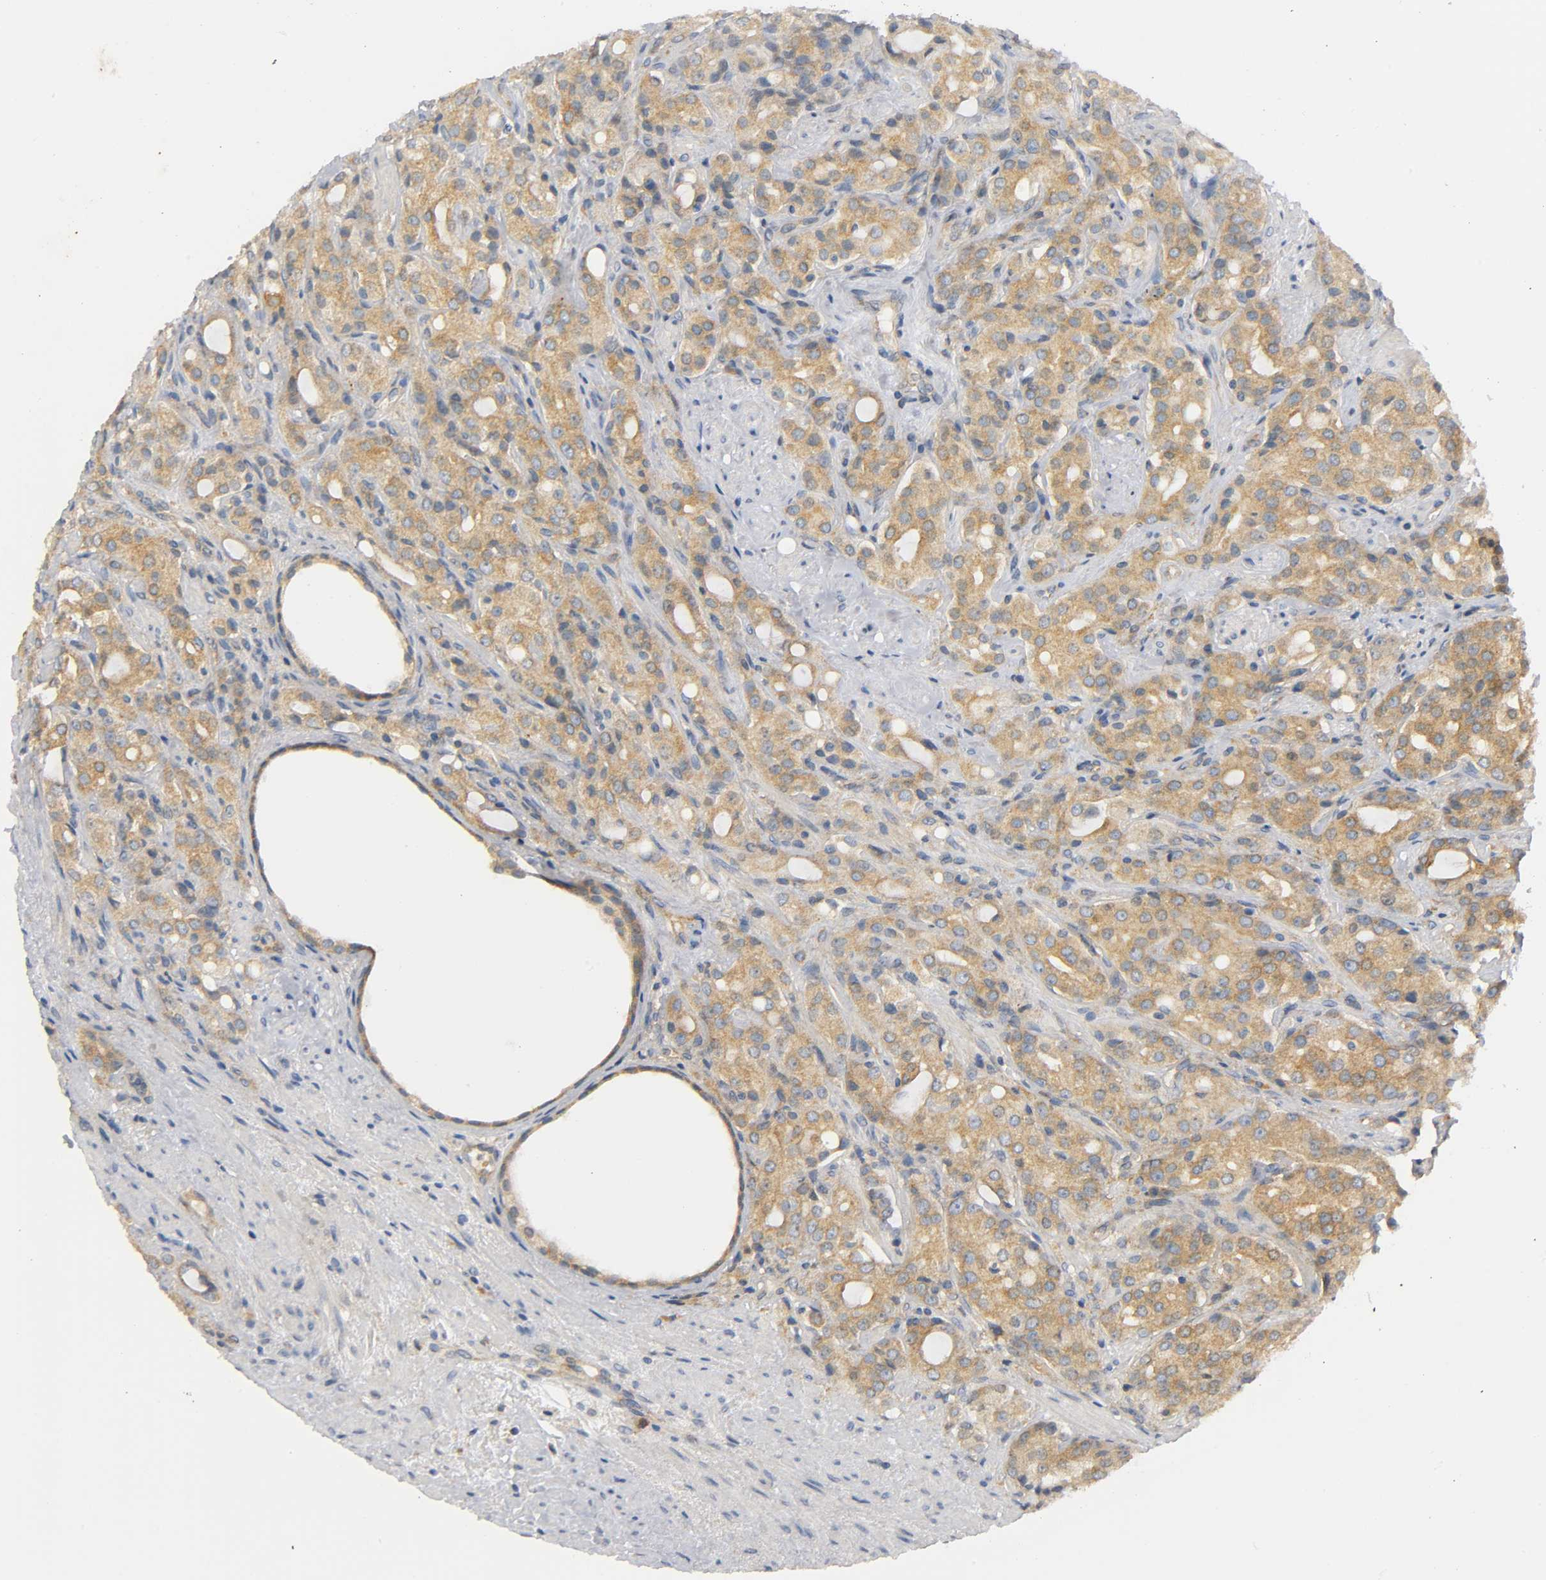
{"staining": {"intensity": "moderate", "quantity": ">75%", "location": "cytoplasmic/membranous"}, "tissue": "prostate cancer", "cell_type": "Tumor cells", "image_type": "cancer", "snomed": [{"axis": "morphology", "description": "Adenocarcinoma, High grade"}, {"axis": "topography", "description": "Prostate"}], "caption": "Moderate cytoplasmic/membranous positivity for a protein is present in approximately >75% of tumor cells of high-grade adenocarcinoma (prostate) using IHC.", "gene": "HDAC6", "patient": {"sex": "male", "age": 72}}